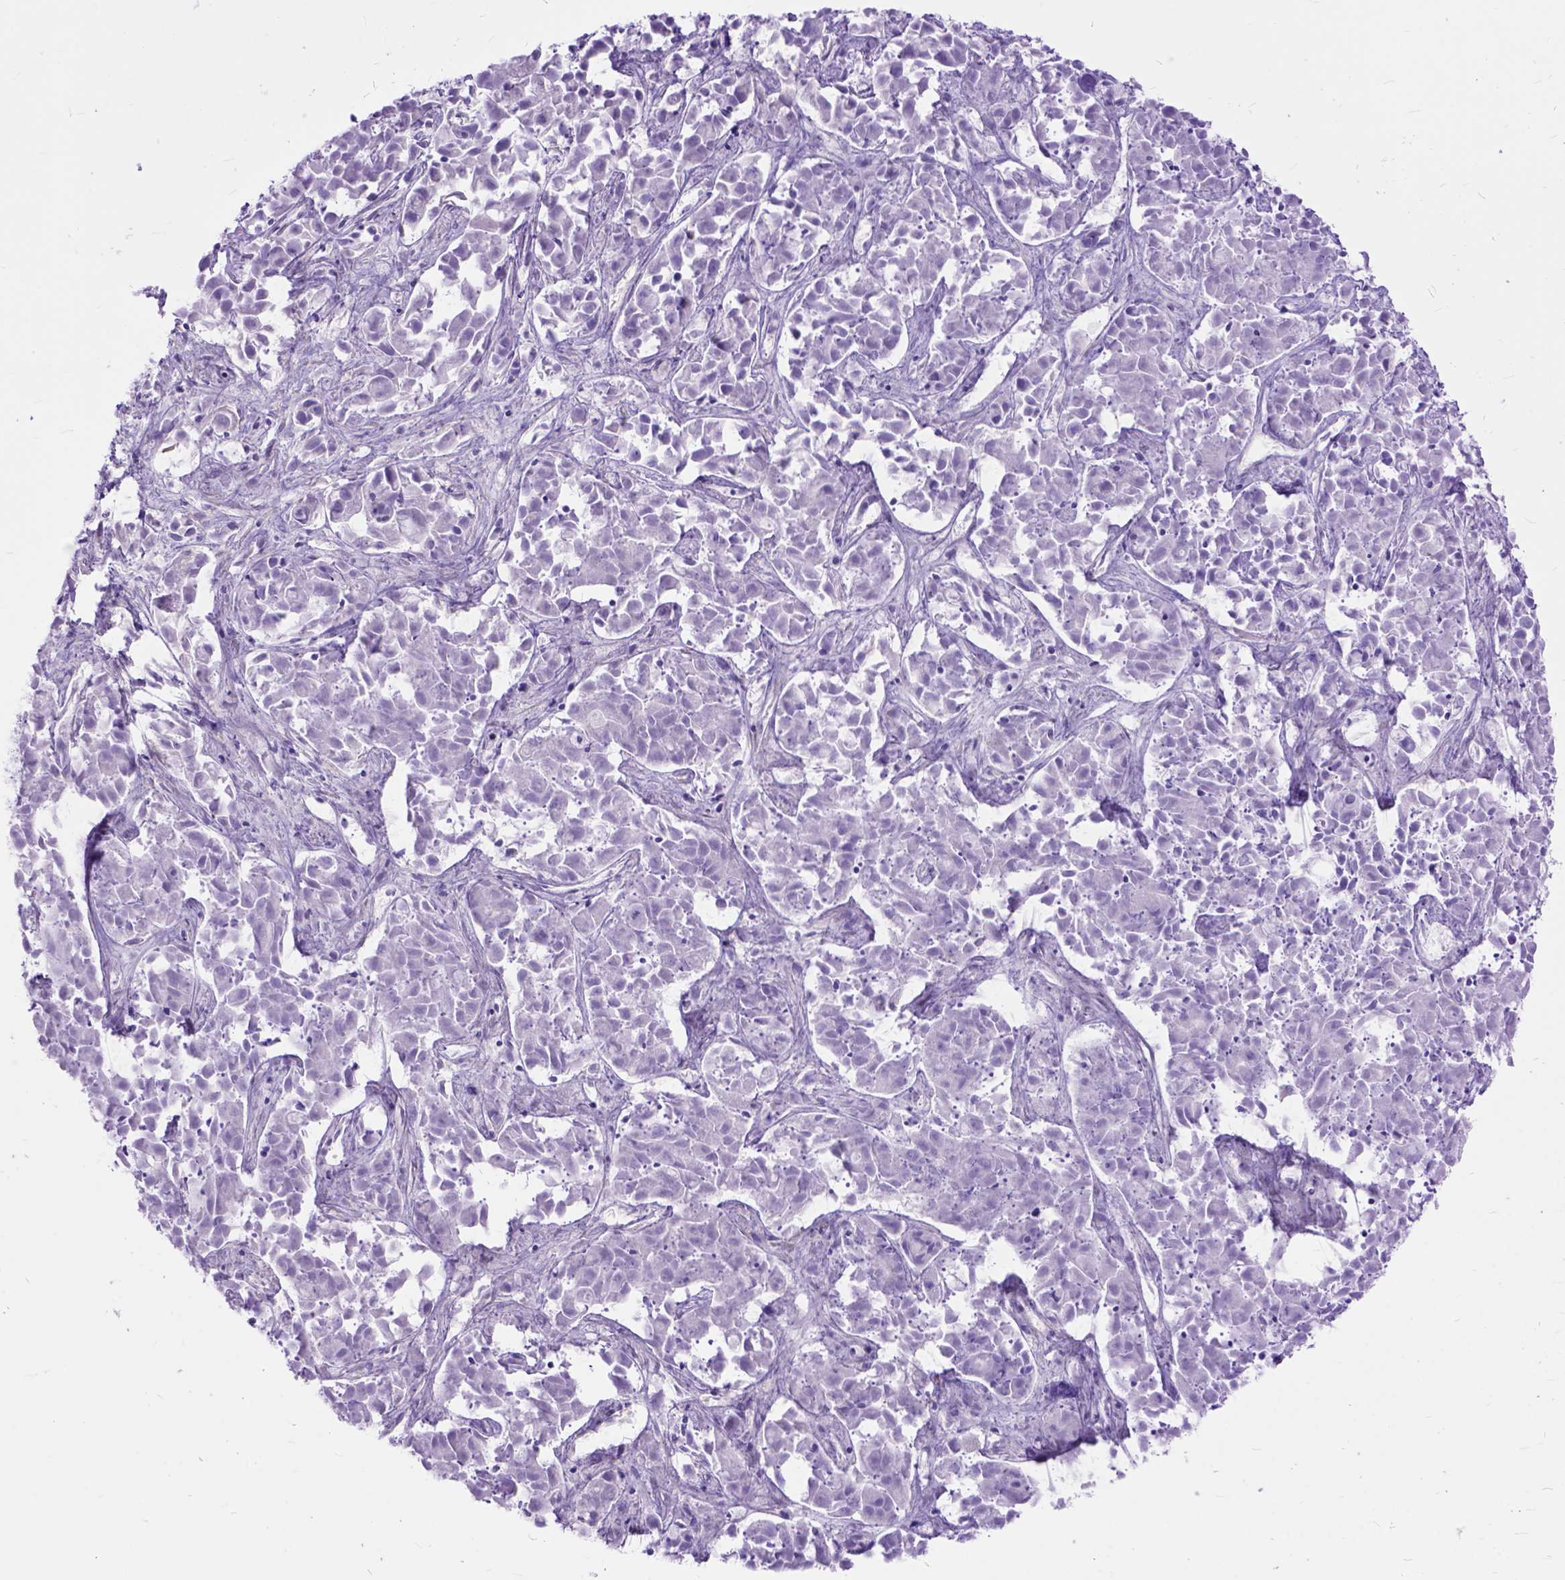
{"staining": {"intensity": "negative", "quantity": "none", "location": "none"}, "tissue": "liver cancer", "cell_type": "Tumor cells", "image_type": "cancer", "snomed": [{"axis": "morphology", "description": "Cholangiocarcinoma"}, {"axis": "topography", "description": "Liver"}], "caption": "This is an IHC photomicrograph of human liver cholangiocarcinoma. There is no expression in tumor cells.", "gene": "ARL9", "patient": {"sex": "female", "age": 81}}